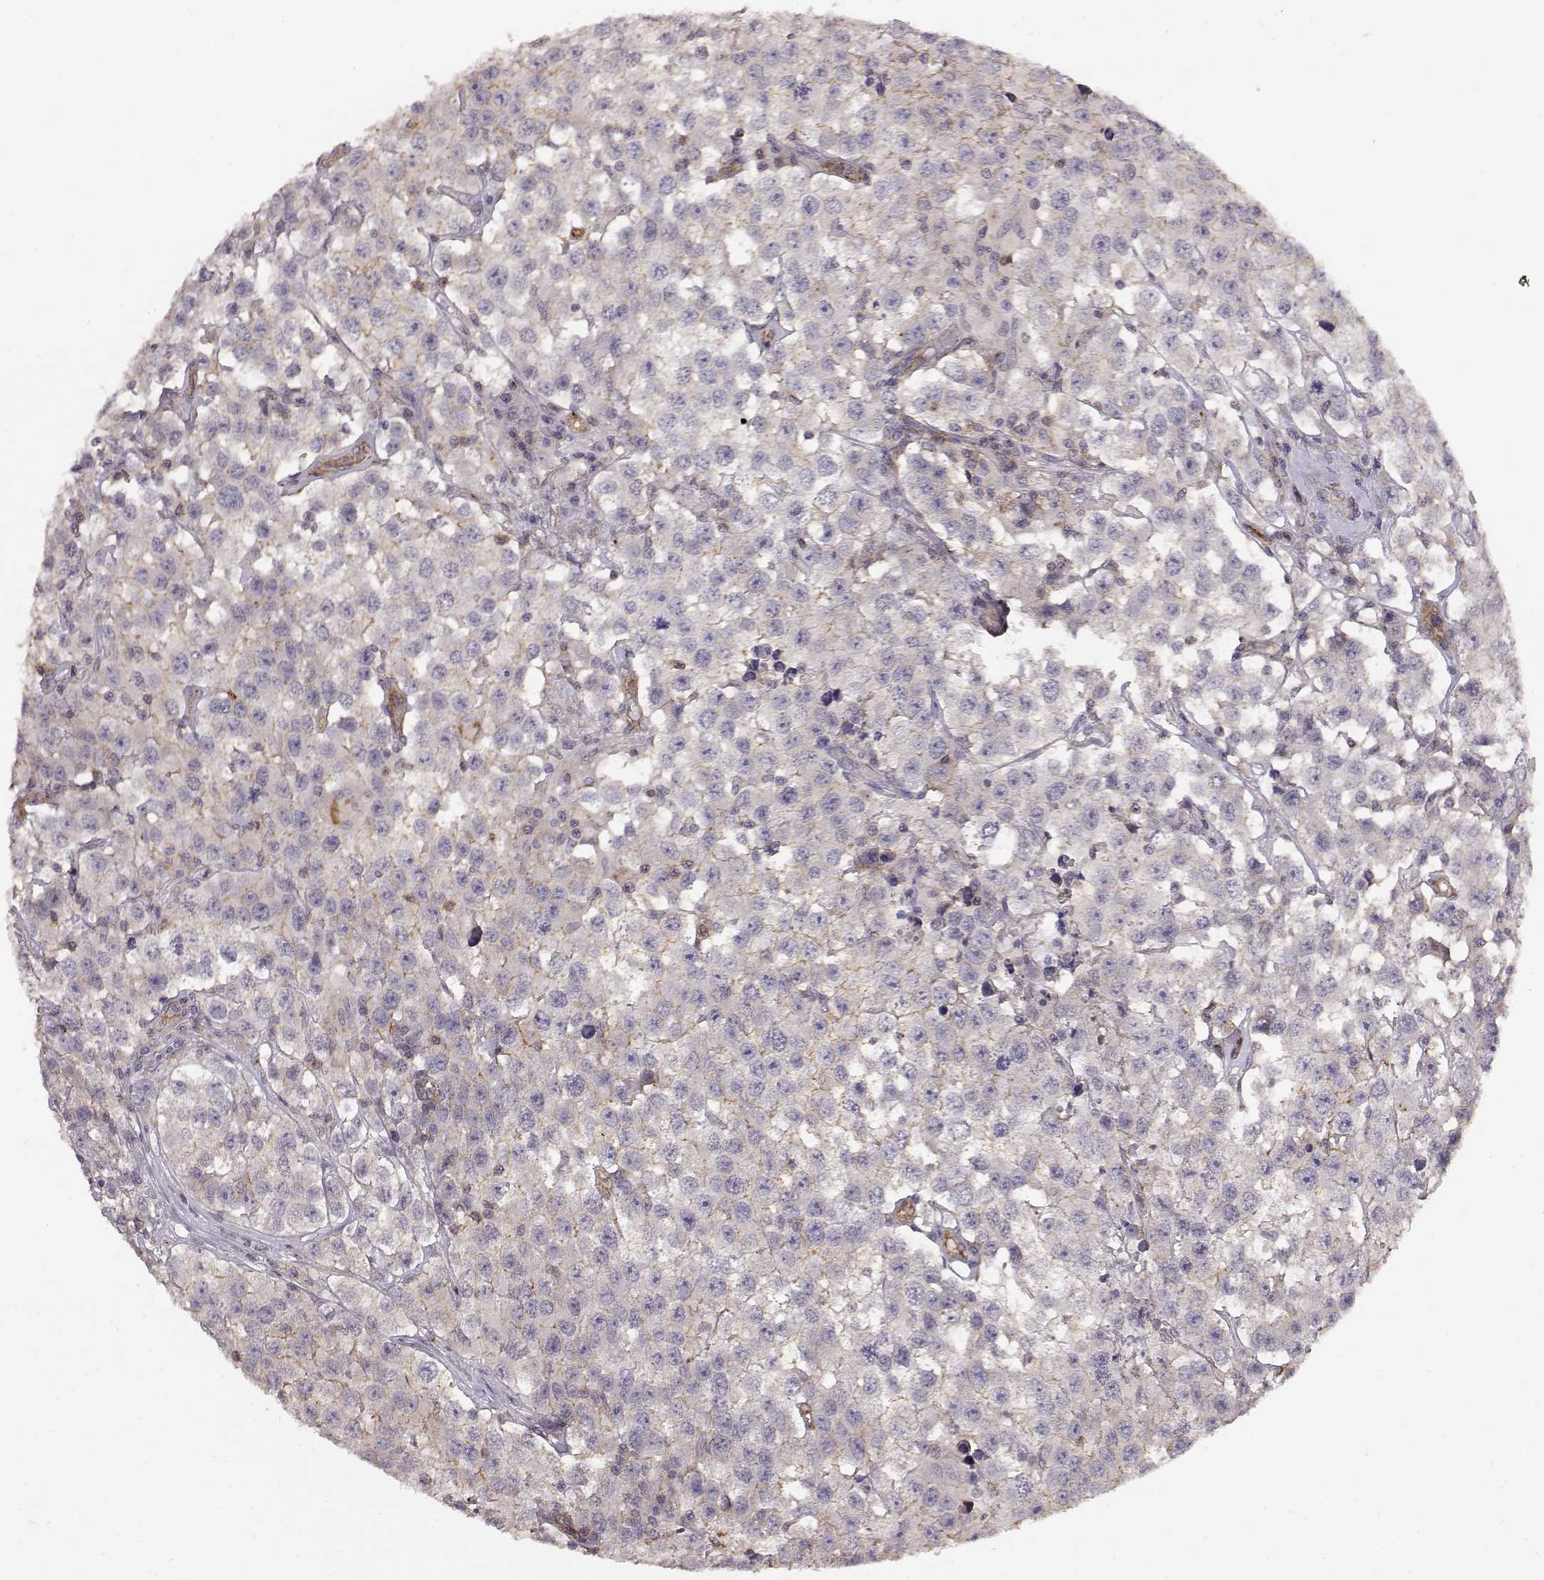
{"staining": {"intensity": "weak", "quantity": "<25%", "location": "cytoplasmic/membranous"}, "tissue": "testis cancer", "cell_type": "Tumor cells", "image_type": "cancer", "snomed": [{"axis": "morphology", "description": "Seminoma, NOS"}, {"axis": "topography", "description": "Testis"}], "caption": "High power microscopy histopathology image of an IHC micrograph of testis seminoma, revealing no significant expression in tumor cells.", "gene": "IFITM1", "patient": {"sex": "male", "age": 52}}